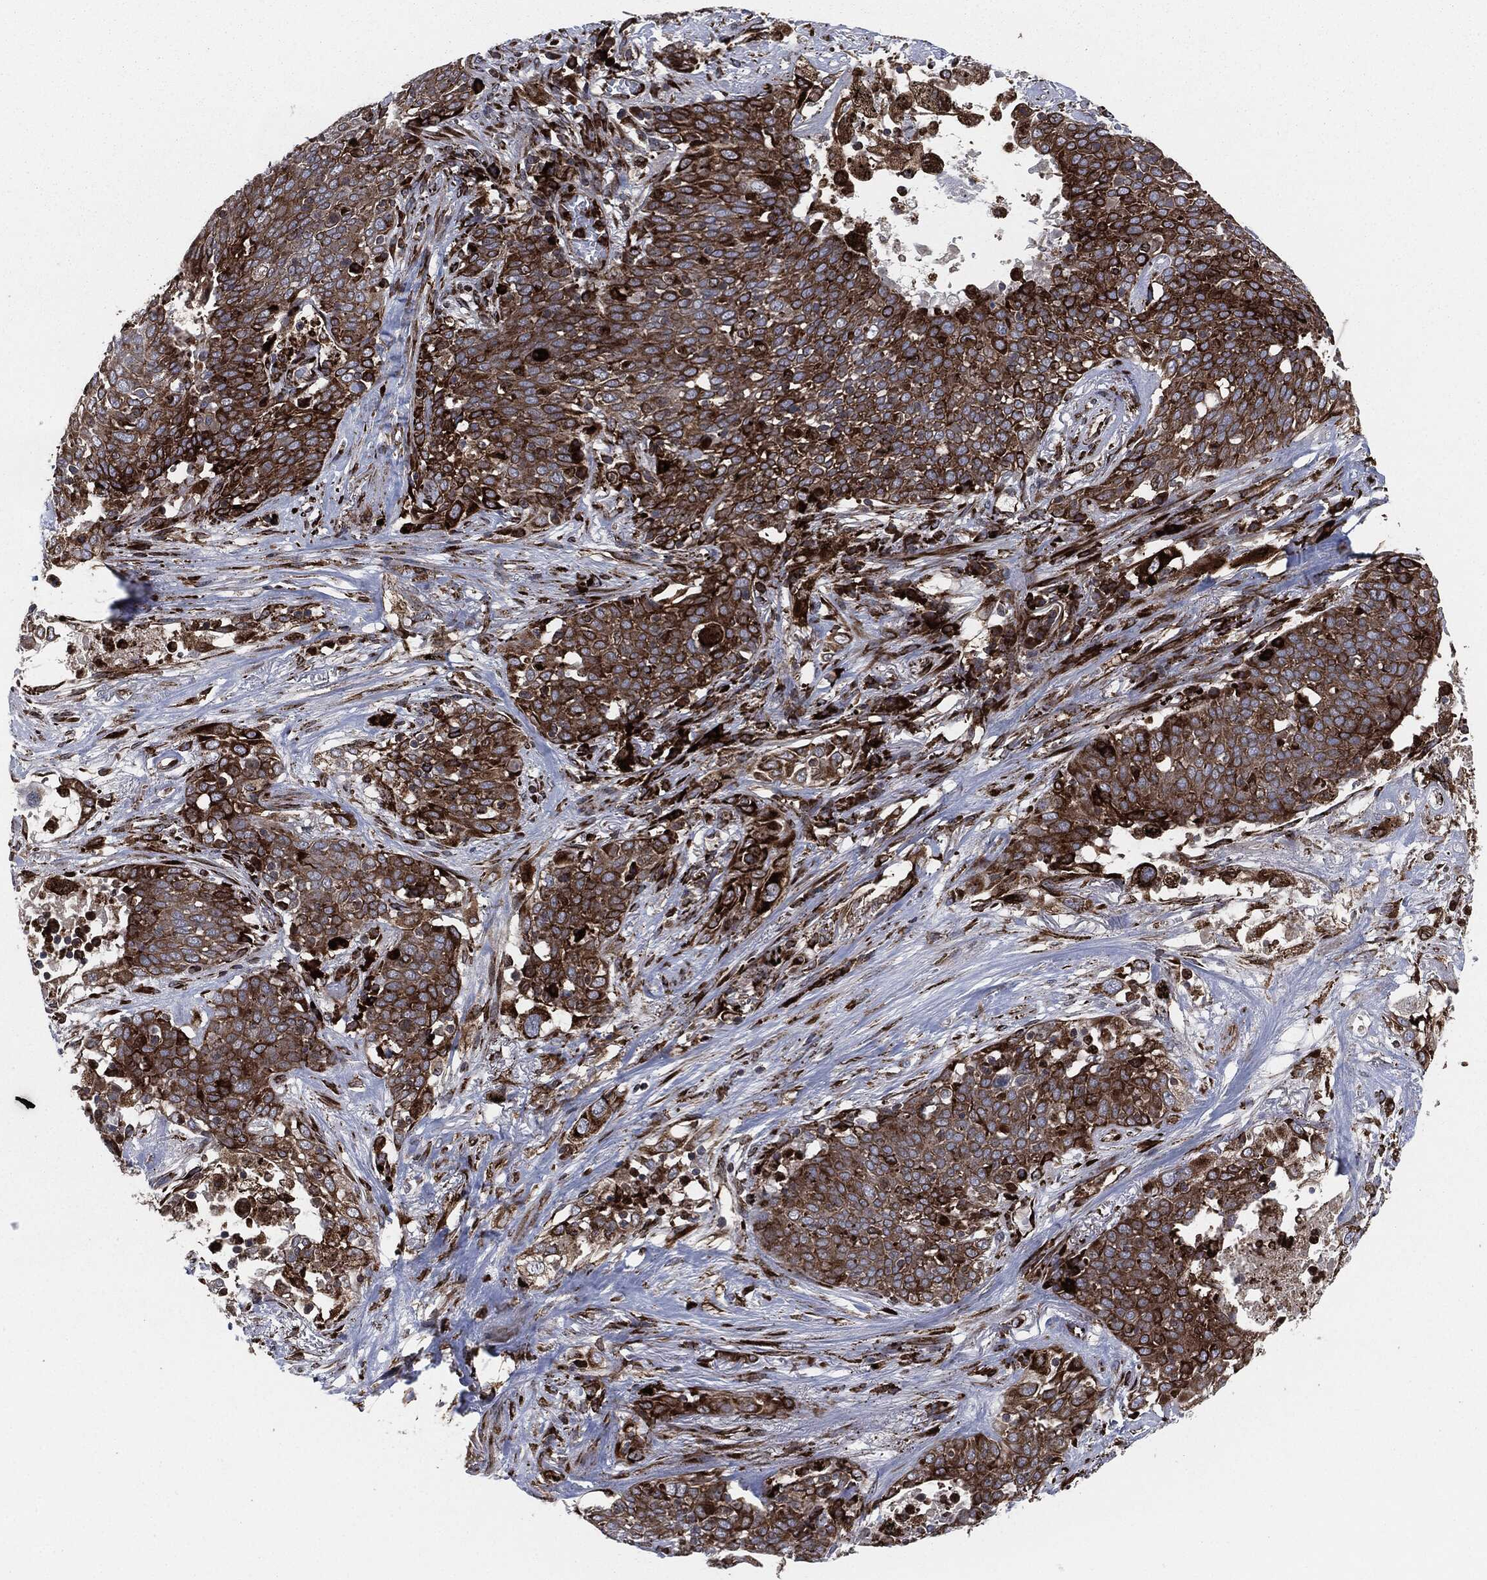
{"staining": {"intensity": "strong", "quantity": ">75%", "location": "cytoplasmic/membranous"}, "tissue": "lung cancer", "cell_type": "Tumor cells", "image_type": "cancer", "snomed": [{"axis": "morphology", "description": "Squamous cell carcinoma, NOS"}, {"axis": "topography", "description": "Lung"}], "caption": "A micrograph showing strong cytoplasmic/membranous staining in about >75% of tumor cells in squamous cell carcinoma (lung), as visualized by brown immunohistochemical staining.", "gene": "CALR", "patient": {"sex": "male", "age": 82}}